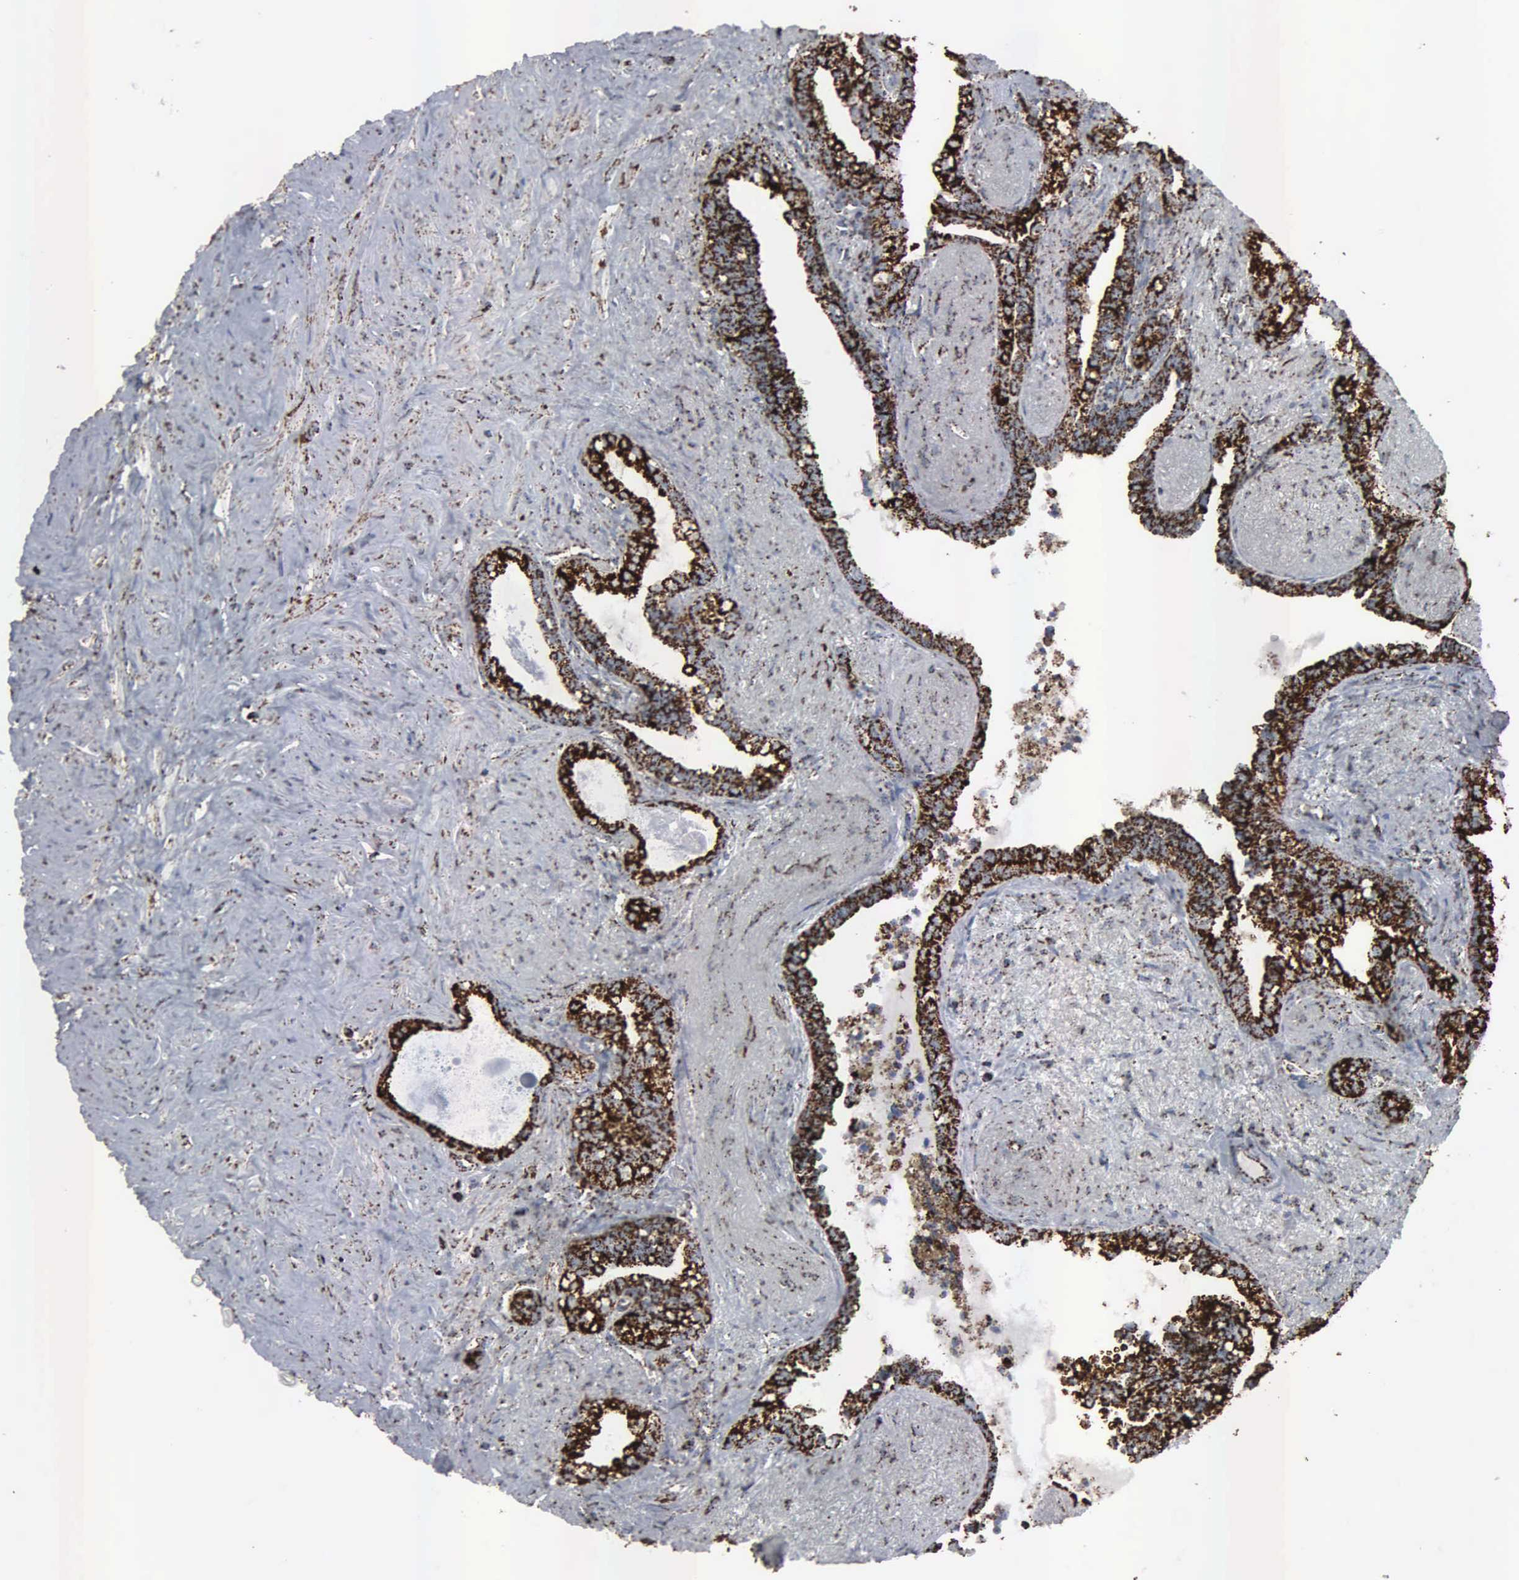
{"staining": {"intensity": "strong", "quantity": ">75%", "location": "cytoplasmic/membranous"}, "tissue": "seminal vesicle", "cell_type": "Glandular cells", "image_type": "normal", "snomed": [{"axis": "morphology", "description": "Normal tissue, NOS"}, {"axis": "topography", "description": "Seminal veicle"}], "caption": "Protein expression analysis of unremarkable seminal vesicle shows strong cytoplasmic/membranous expression in about >75% of glandular cells.", "gene": "HSPA9", "patient": {"sex": "male", "age": 60}}